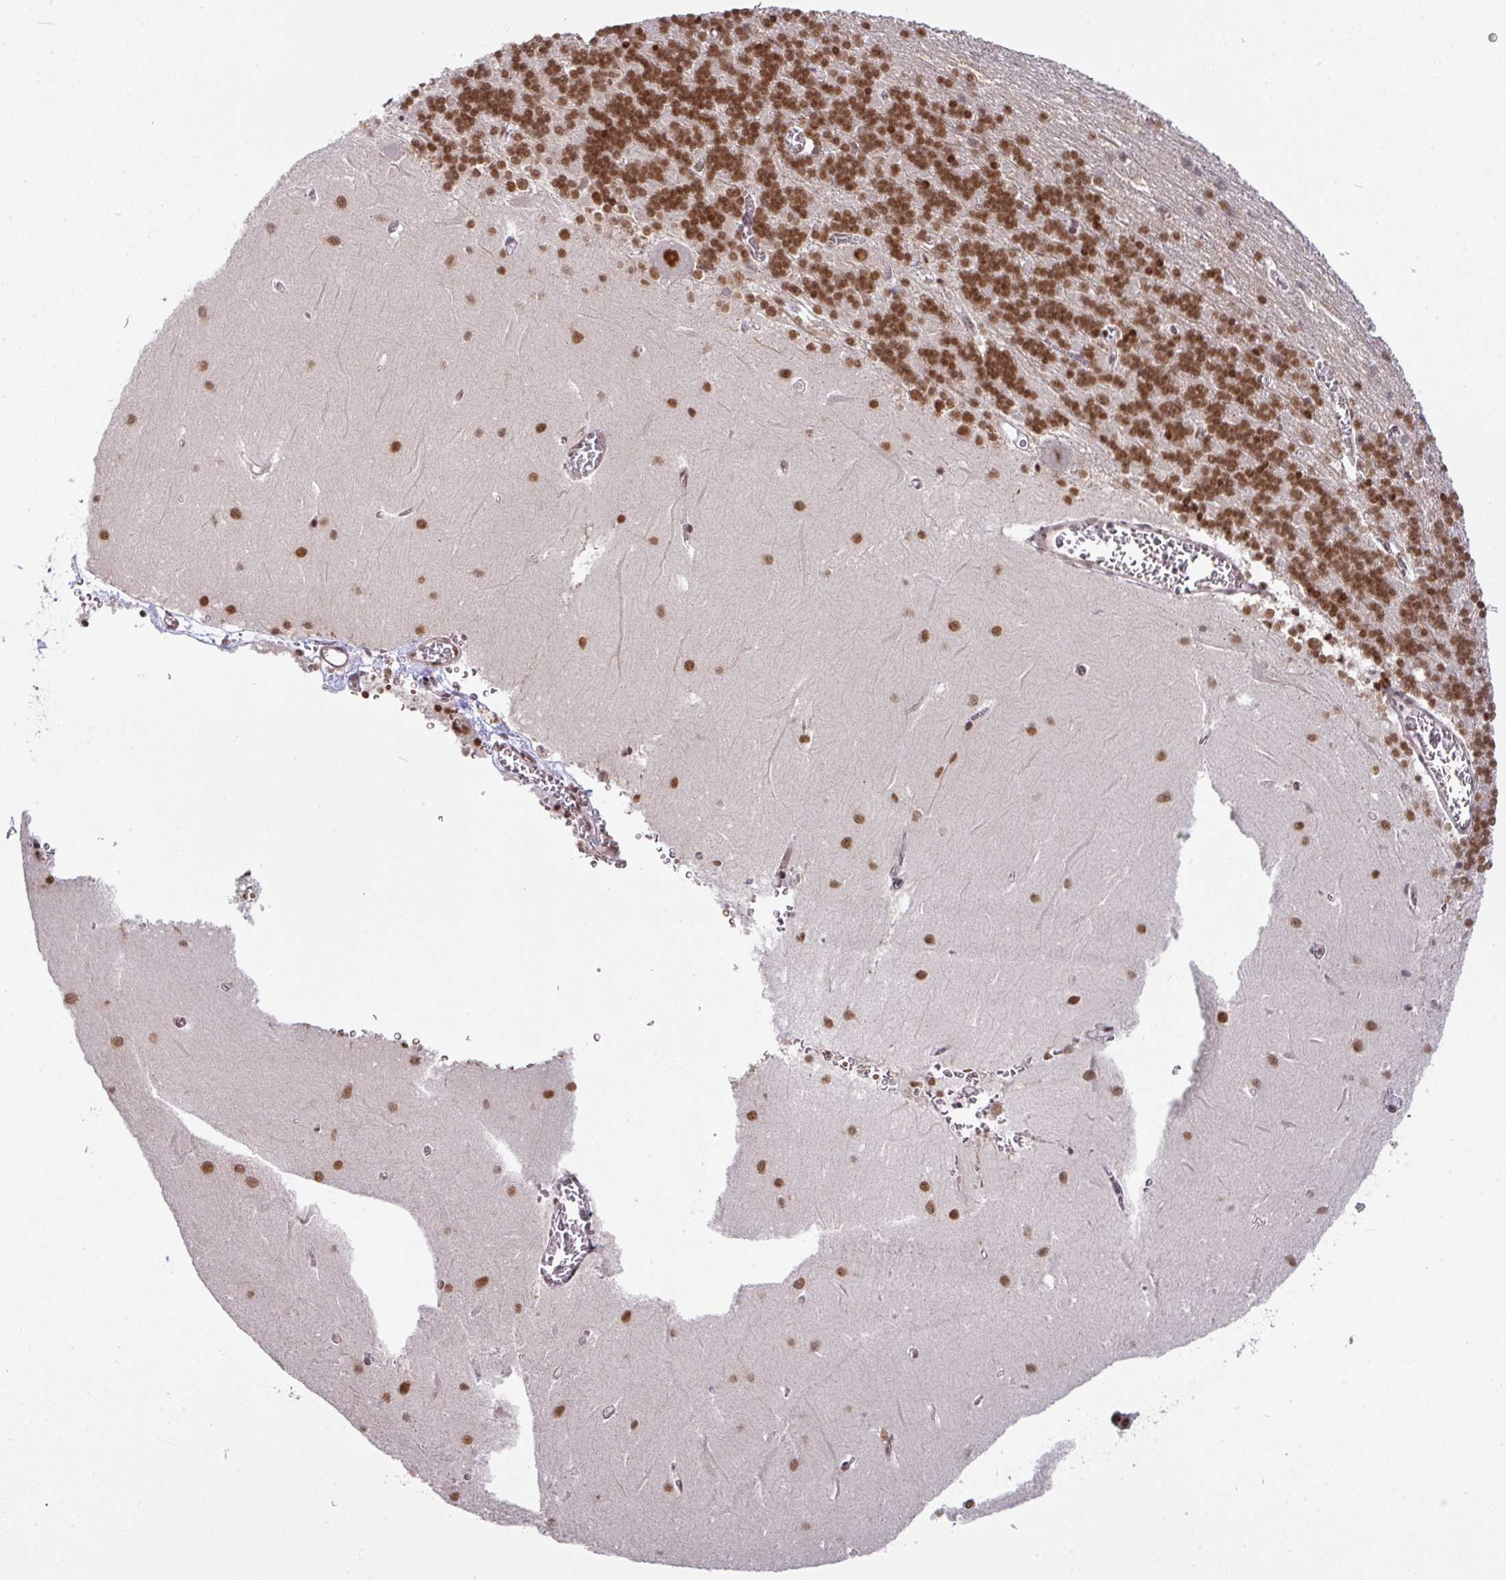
{"staining": {"intensity": "strong", "quantity": ">75%", "location": "nuclear"}, "tissue": "cerebellum", "cell_type": "Cells in granular layer", "image_type": "normal", "snomed": [{"axis": "morphology", "description": "Normal tissue, NOS"}, {"axis": "topography", "description": "Cerebellum"}], "caption": "Immunohistochemical staining of normal cerebellum exhibits strong nuclear protein staining in approximately >75% of cells in granular layer.", "gene": "NCOA5", "patient": {"sex": "male", "age": 37}}